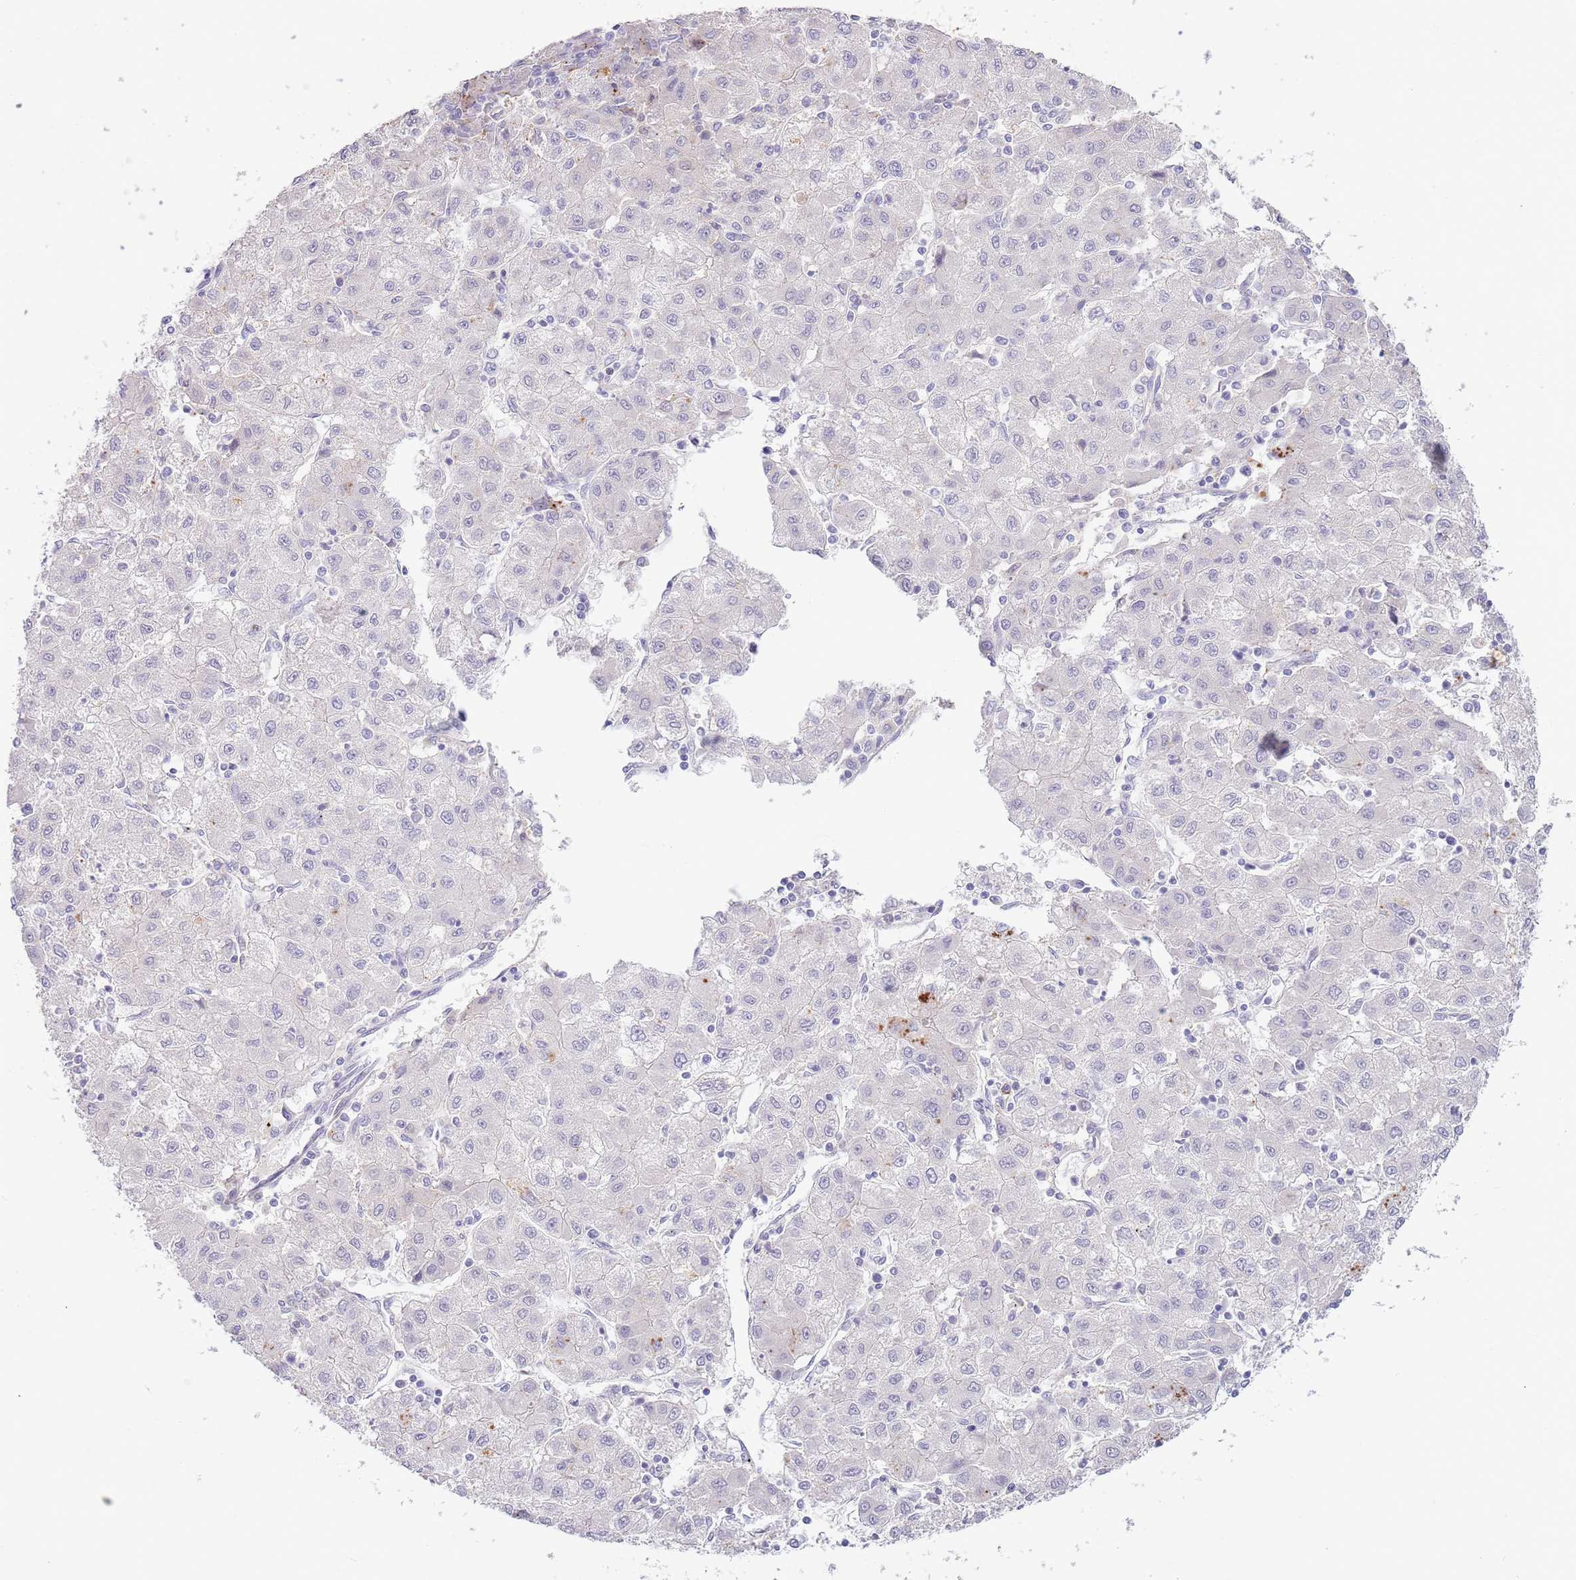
{"staining": {"intensity": "strong", "quantity": "<25%", "location": "cytoplasmic/membranous"}, "tissue": "liver cancer", "cell_type": "Tumor cells", "image_type": "cancer", "snomed": [{"axis": "morphology", "description": "Carcinoma, Hepatocellular, NOS"}, {"axis": "topography", "description": "Liver"}], "caption": "Hepatocellular carcinoma (liver) stained for a protein displays strong cytoplasmic/membranous positivity in tumor cells.", "gene": "ABHD17A", "patient": {"sex": "male", "age": 72}}